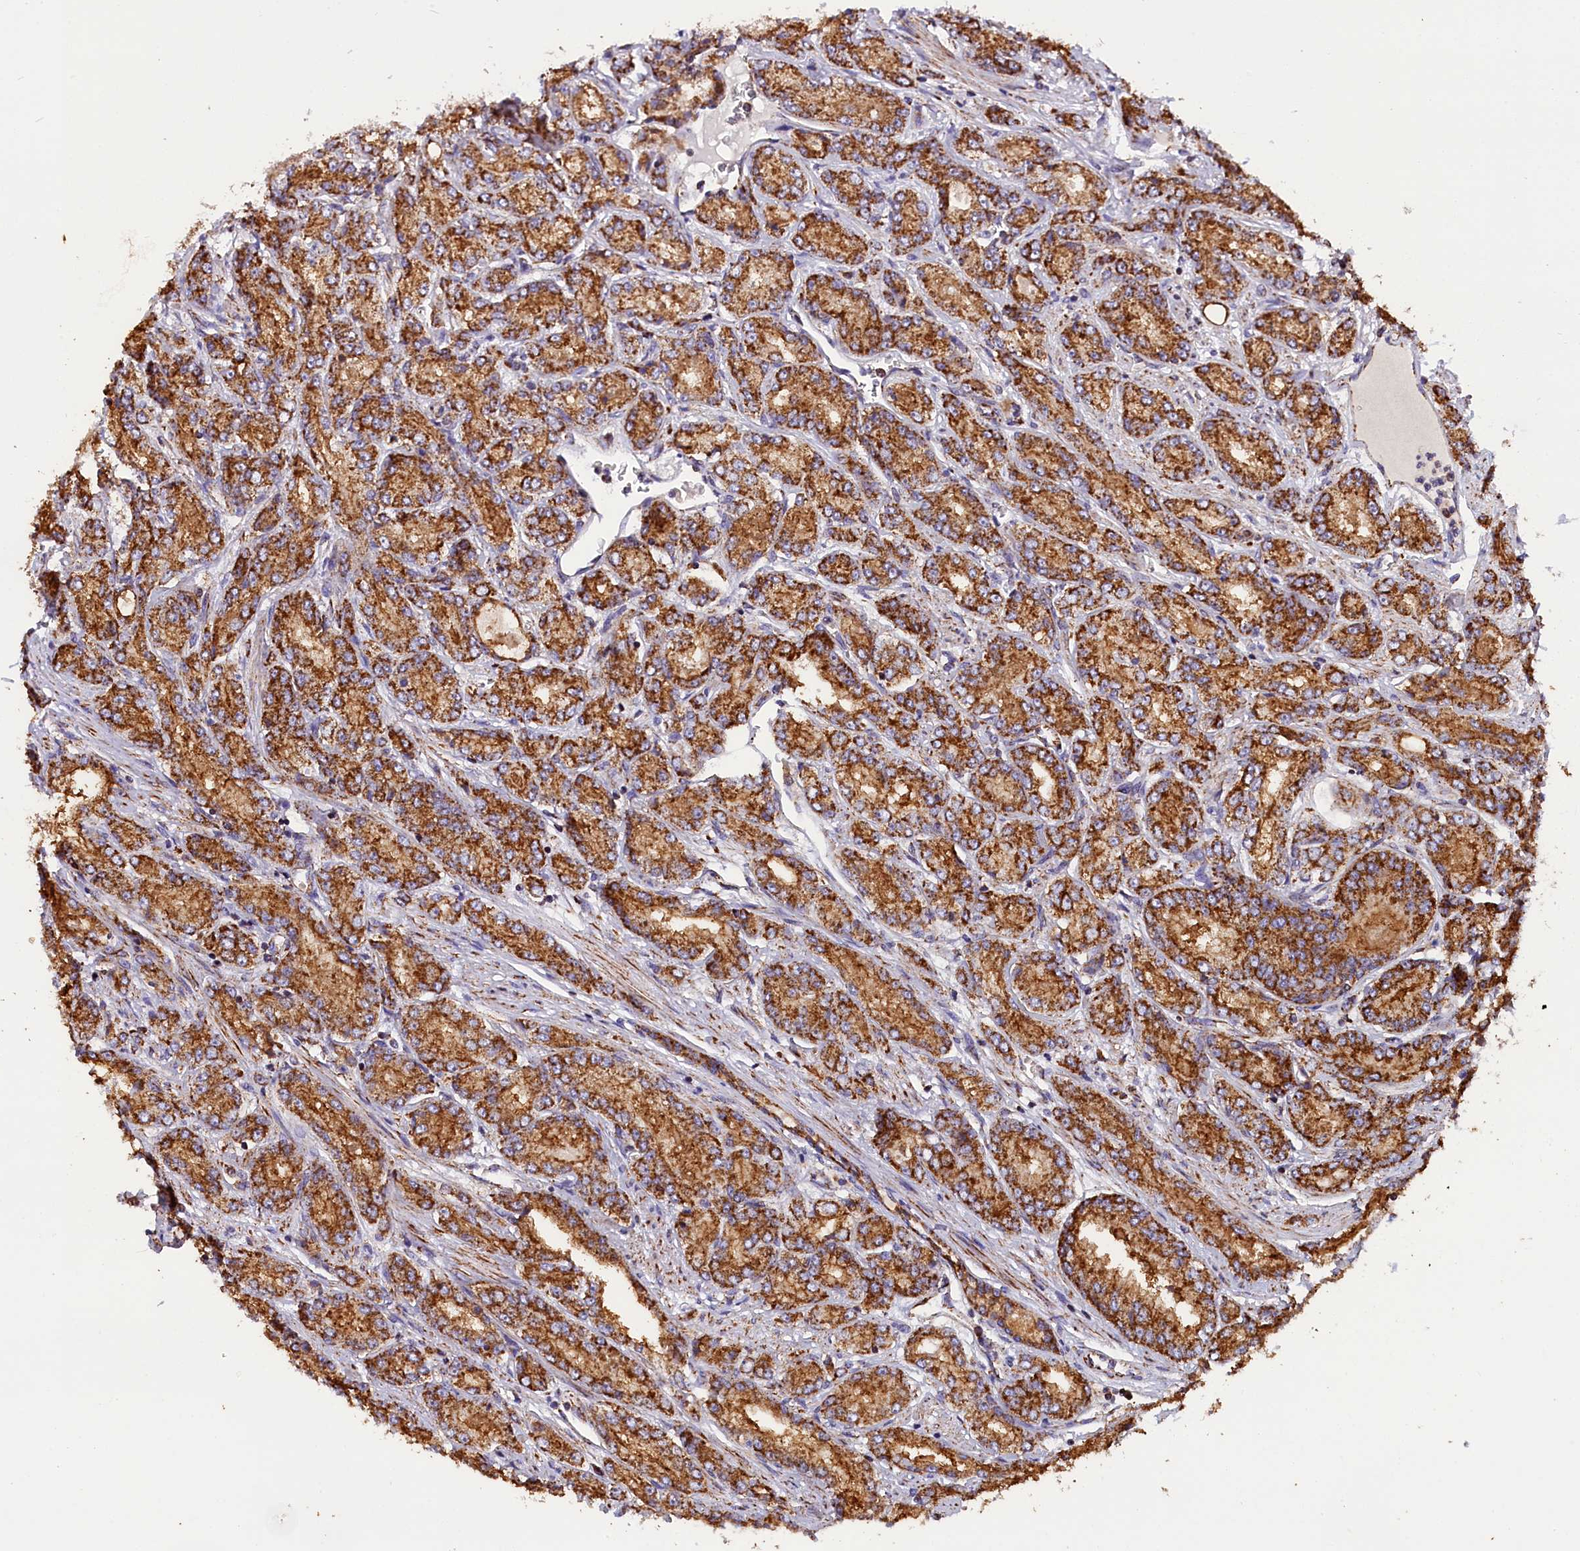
{"staining": {"intensity": "strong", "quantity": ">75%", "location": "cytoplasmic/membranous"}, "tissue": "prostate cancer", "cell_type": "Tumor cells", "image_type": "cancer", "snomed": [{"axis": "morphology", "description": "Adenocarcinoma, High grade"}, {"axis": "topography", "description": "Prostate"}], "caption": "Tumor cells show high levels of strong cytoplasmic/membranous positivity in approximately >75% of cells in human prostate cancer (adenocarcinoma (high-grade)).", "gene": "NDUFA8", "patient": {"sex": "male", "age": 74}}